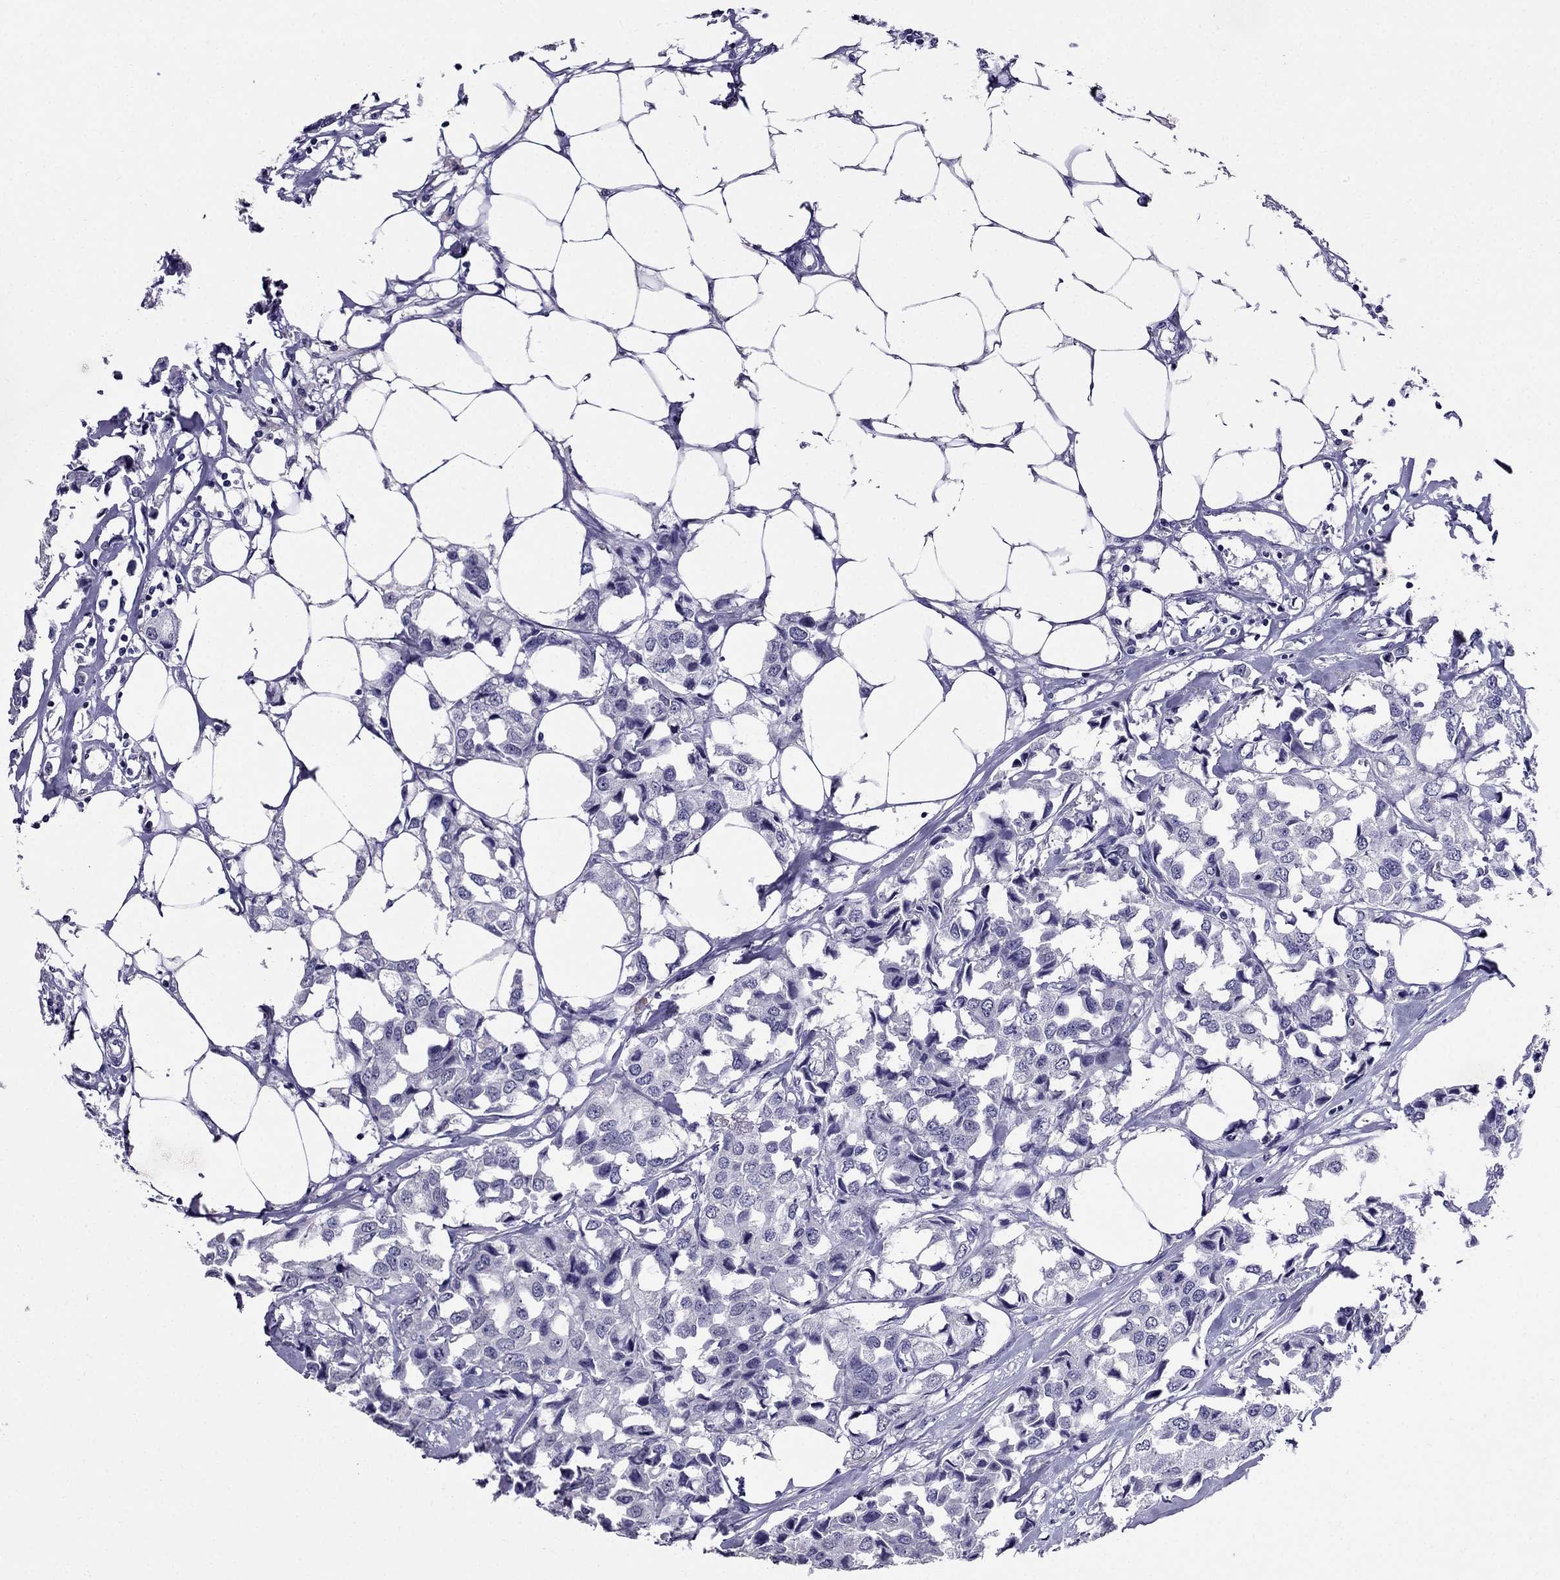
{"staining": {"intensity": "negative", "quantity": "none", "location": "none"}, "tissue": "breast cancer", "cell_type": "Tumor cells", "image_type": "cancer", "snomed": [{"axis": "morphology", "description": "Duct carcinoma"}, {"axis": "topography", "description": "Breast"}], "caption": "Immunohistochemical staining of invasive ductal carcinoma (breast) displays no significant positivity in tumor cells.", "gene": "OLFM4", "patient": {"sex": "female", "age": 80}}